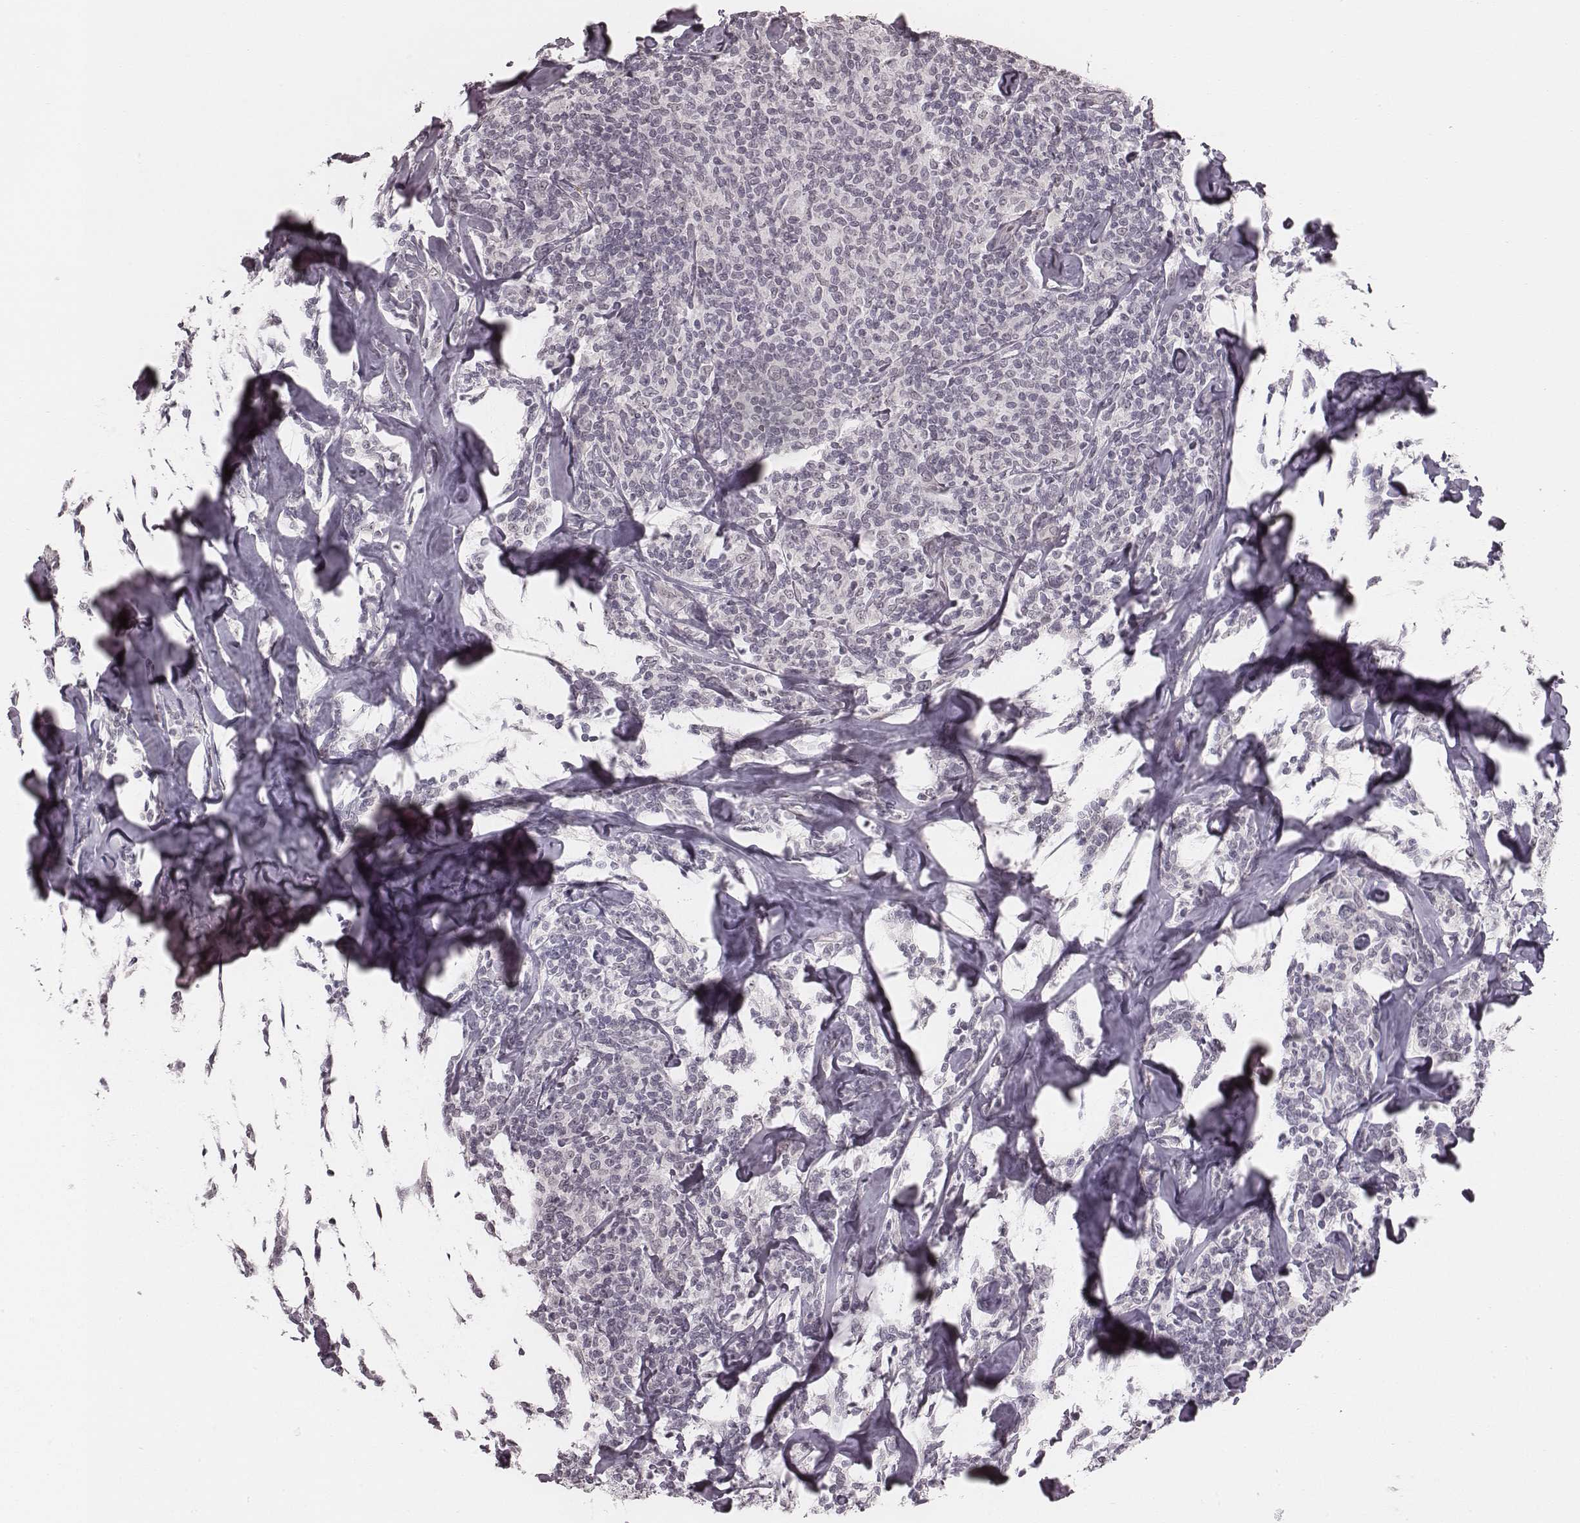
{"staining": {"intensity": "negative", "quantity": "none", "location": "none"}, "tissue": "lymphoma", "cell_type": "Tumor cells", "image_type": "cancer", "snomed": [{"axis": "morphology", "description": "Malignant lymphoma, non-Hodgkin's type, Low grade"}, {"axis": "topography", "description": "Lymph node"}], "caption": "The histopathology image exhibits no significant positivity in tumor cells of low-grade malignant lymphoma, non-Hodgkin's type.", "gene": "RPGRIP1", "patient": {"sex": "female", "age": 56}}